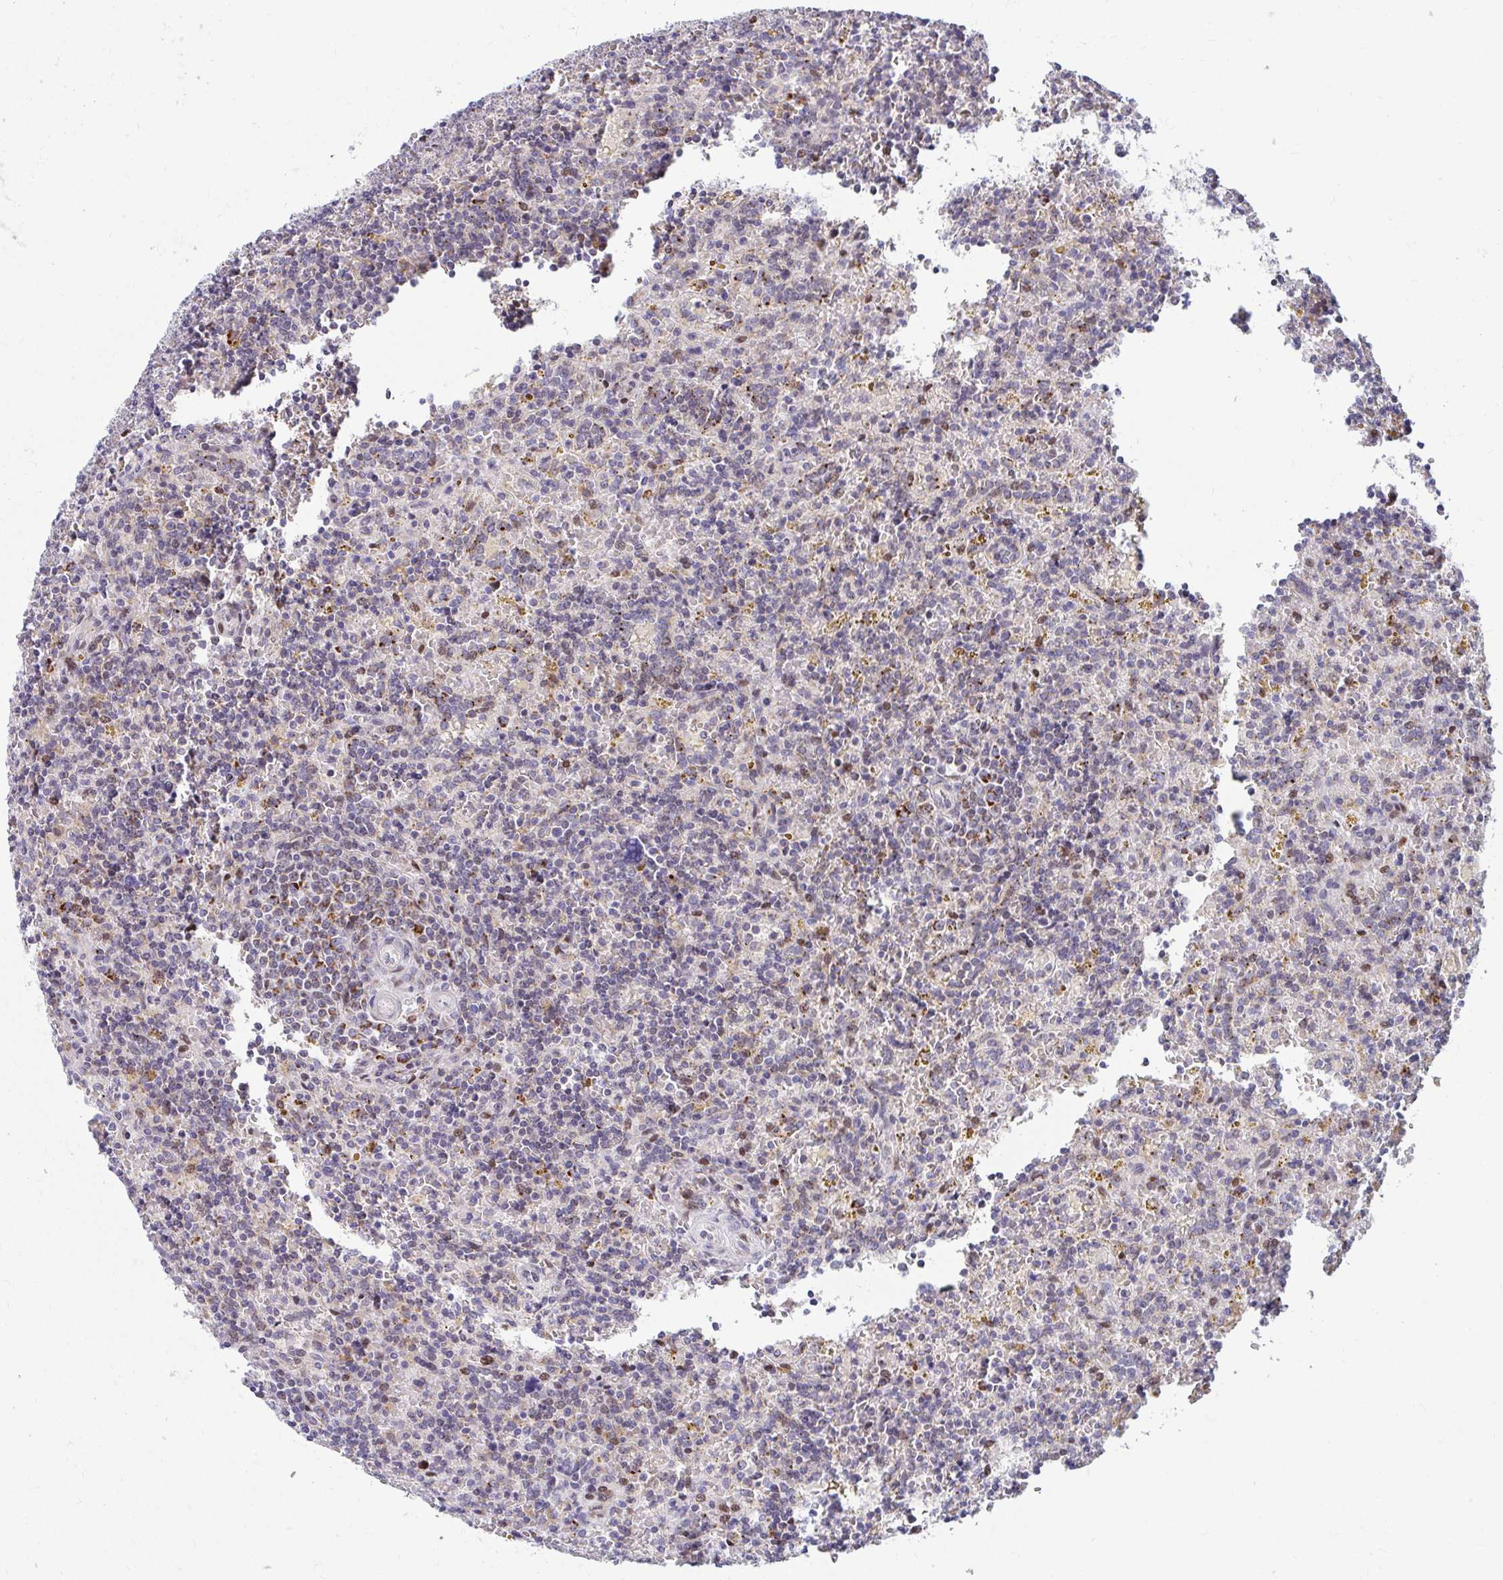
{"staining": {"intensity": "moderate", "quantity": "25%-75%", "location": "cytoplasmic/membranous"}, "tissue": "lymphoma", "cell_type": "Tumor cells", "image_type": "cancer", "snomed": [{"axis": "morphology", "description": "Malignant lymphoma, non-Hodgkin's type, Low grade"}, {"axis": "topography", "description": "Spleen"}], "caption": "Malignant lymphoma, non-Hodgkin's type (low-grade) stained for a protein (brown) demonstrates moderate cytoplasmic/membranous positive staining in approximately 25%-75% of tumor cells.", "gene": "EXOC5", "patient": {"sex": "male", "age": 67}}